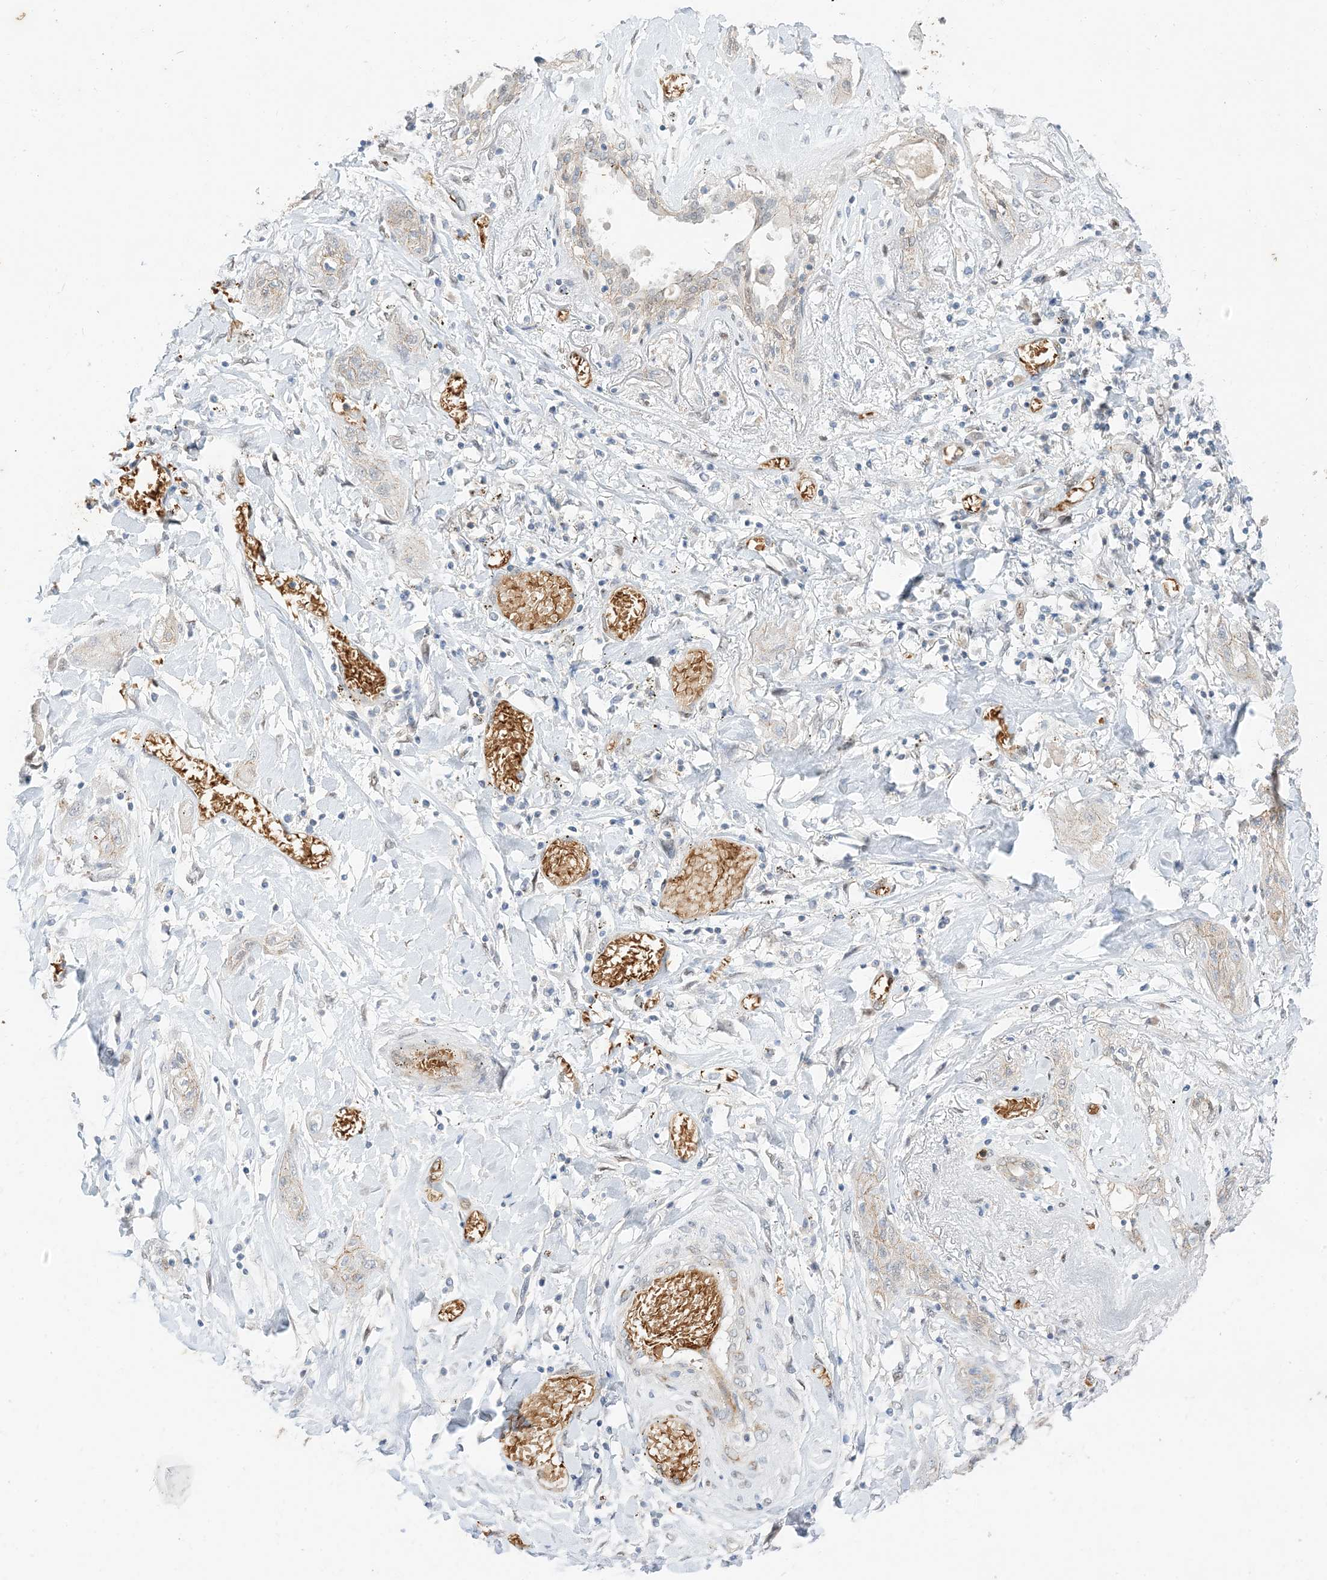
{"staining": {"intensity": "negative", "quantity": "none", "location": "none"}, "tissue": "lung cancer", "cell_type": "Tumor cells", "image_type": "cancer", "snomed": [{"axis": "morphology", "description": "Squamous cell carcinoma, NOS"}, {"axis": "topography", "description": "Lung"}], "caption": "DAB (3,3'-diaminobenzidine) immunohistochemical staining of human squamous cell carcinoma (lung) demonstrates no significant positivity in tumor cells.", "gene": "RIN1", "patient": {"sex": "female", "age": 47}}